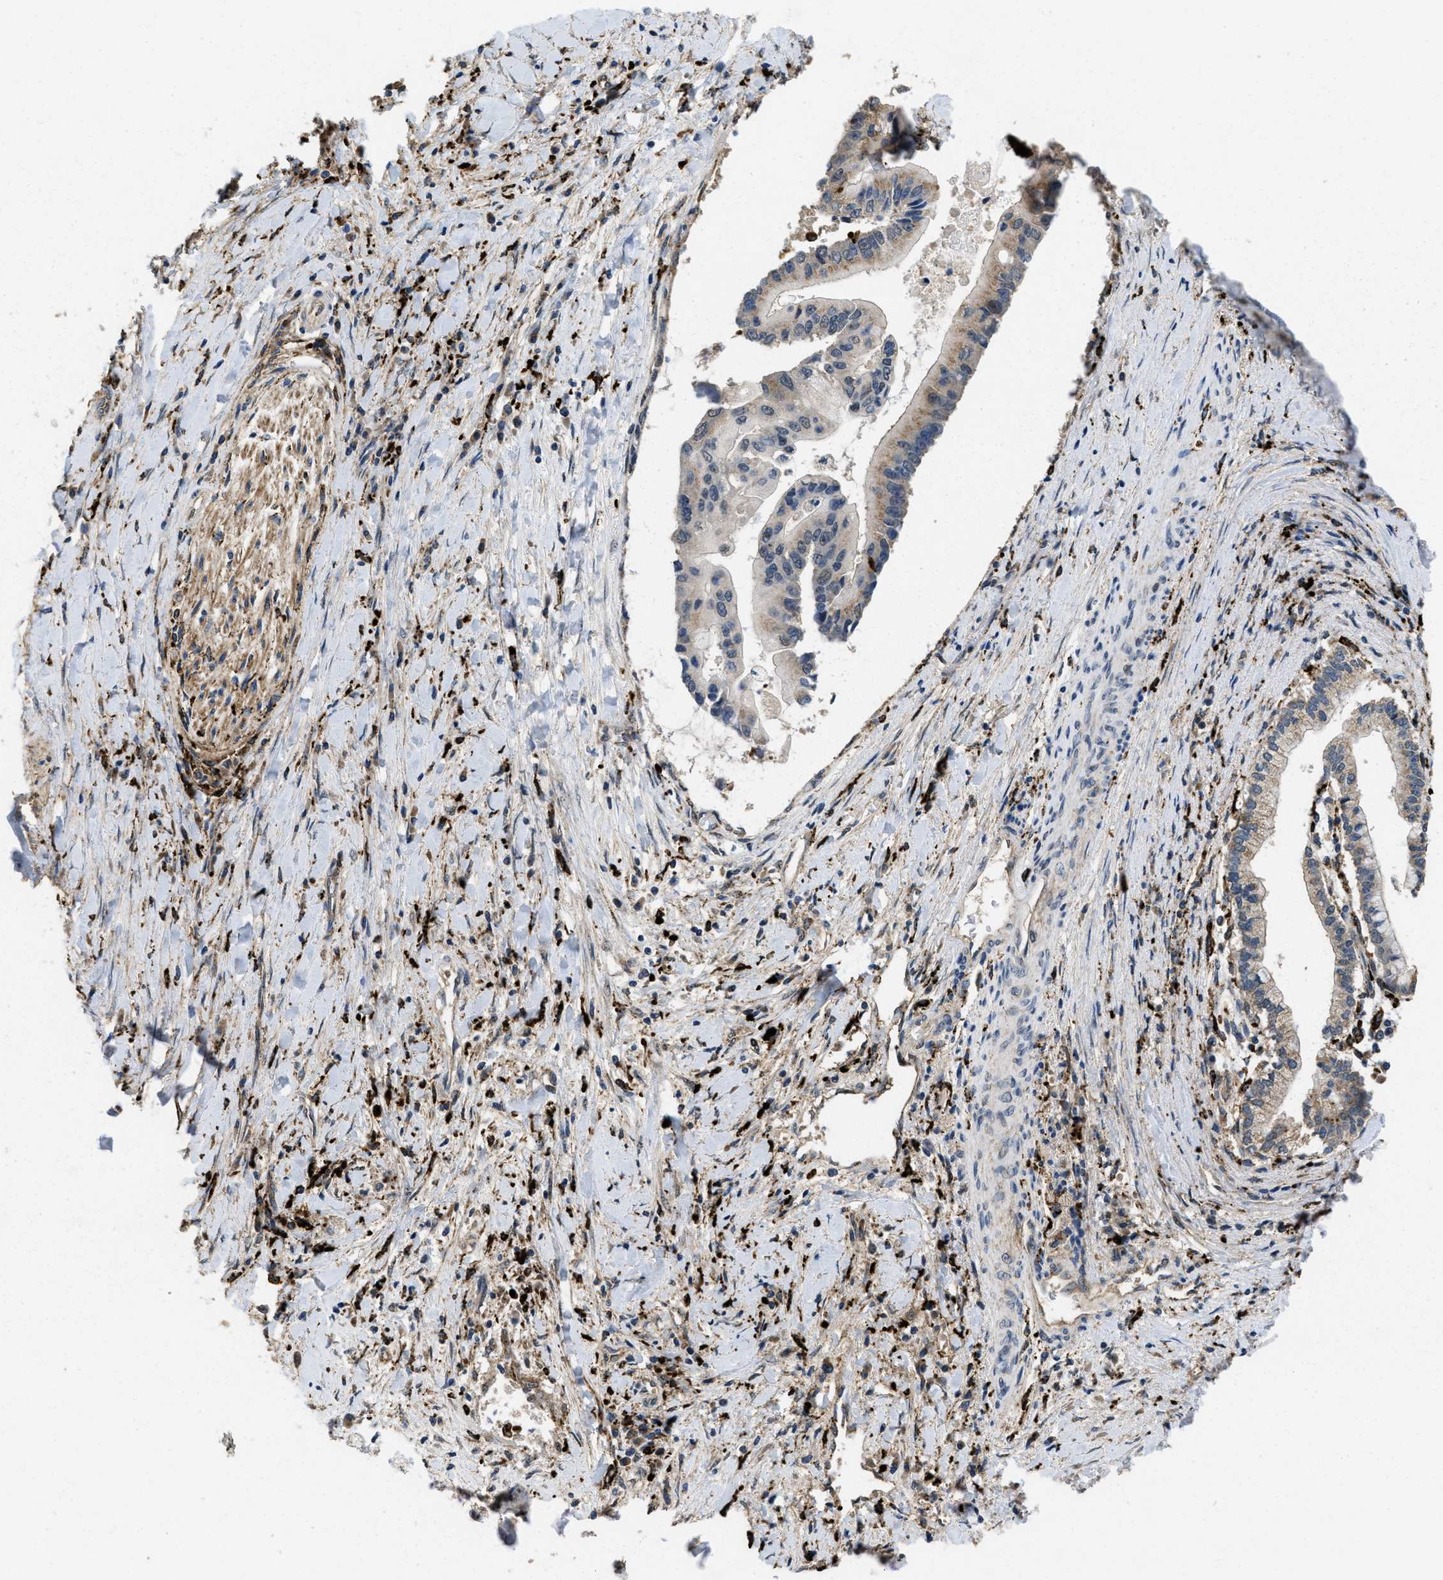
{"staining": {"intensity": "weak", "quantity": "<25%", "location": "cytoplasmic/membranous"}, "tissue": "liver cancer", "cell_type": "Tumor cells", "image_type": "cancer", "snomed": [{"axis": "morphology", "description": "Cholangiocarcinoma"}, {"axis": "topography", "description": "Liver"}], "caption": "DAB (3,3'-diaminobenzidine) immunohistochemical staining of liver cancer reveals no significant expression in tumor cells.", "gene": "BMPR2", "patient": {"sex": "male", "age": 50}}